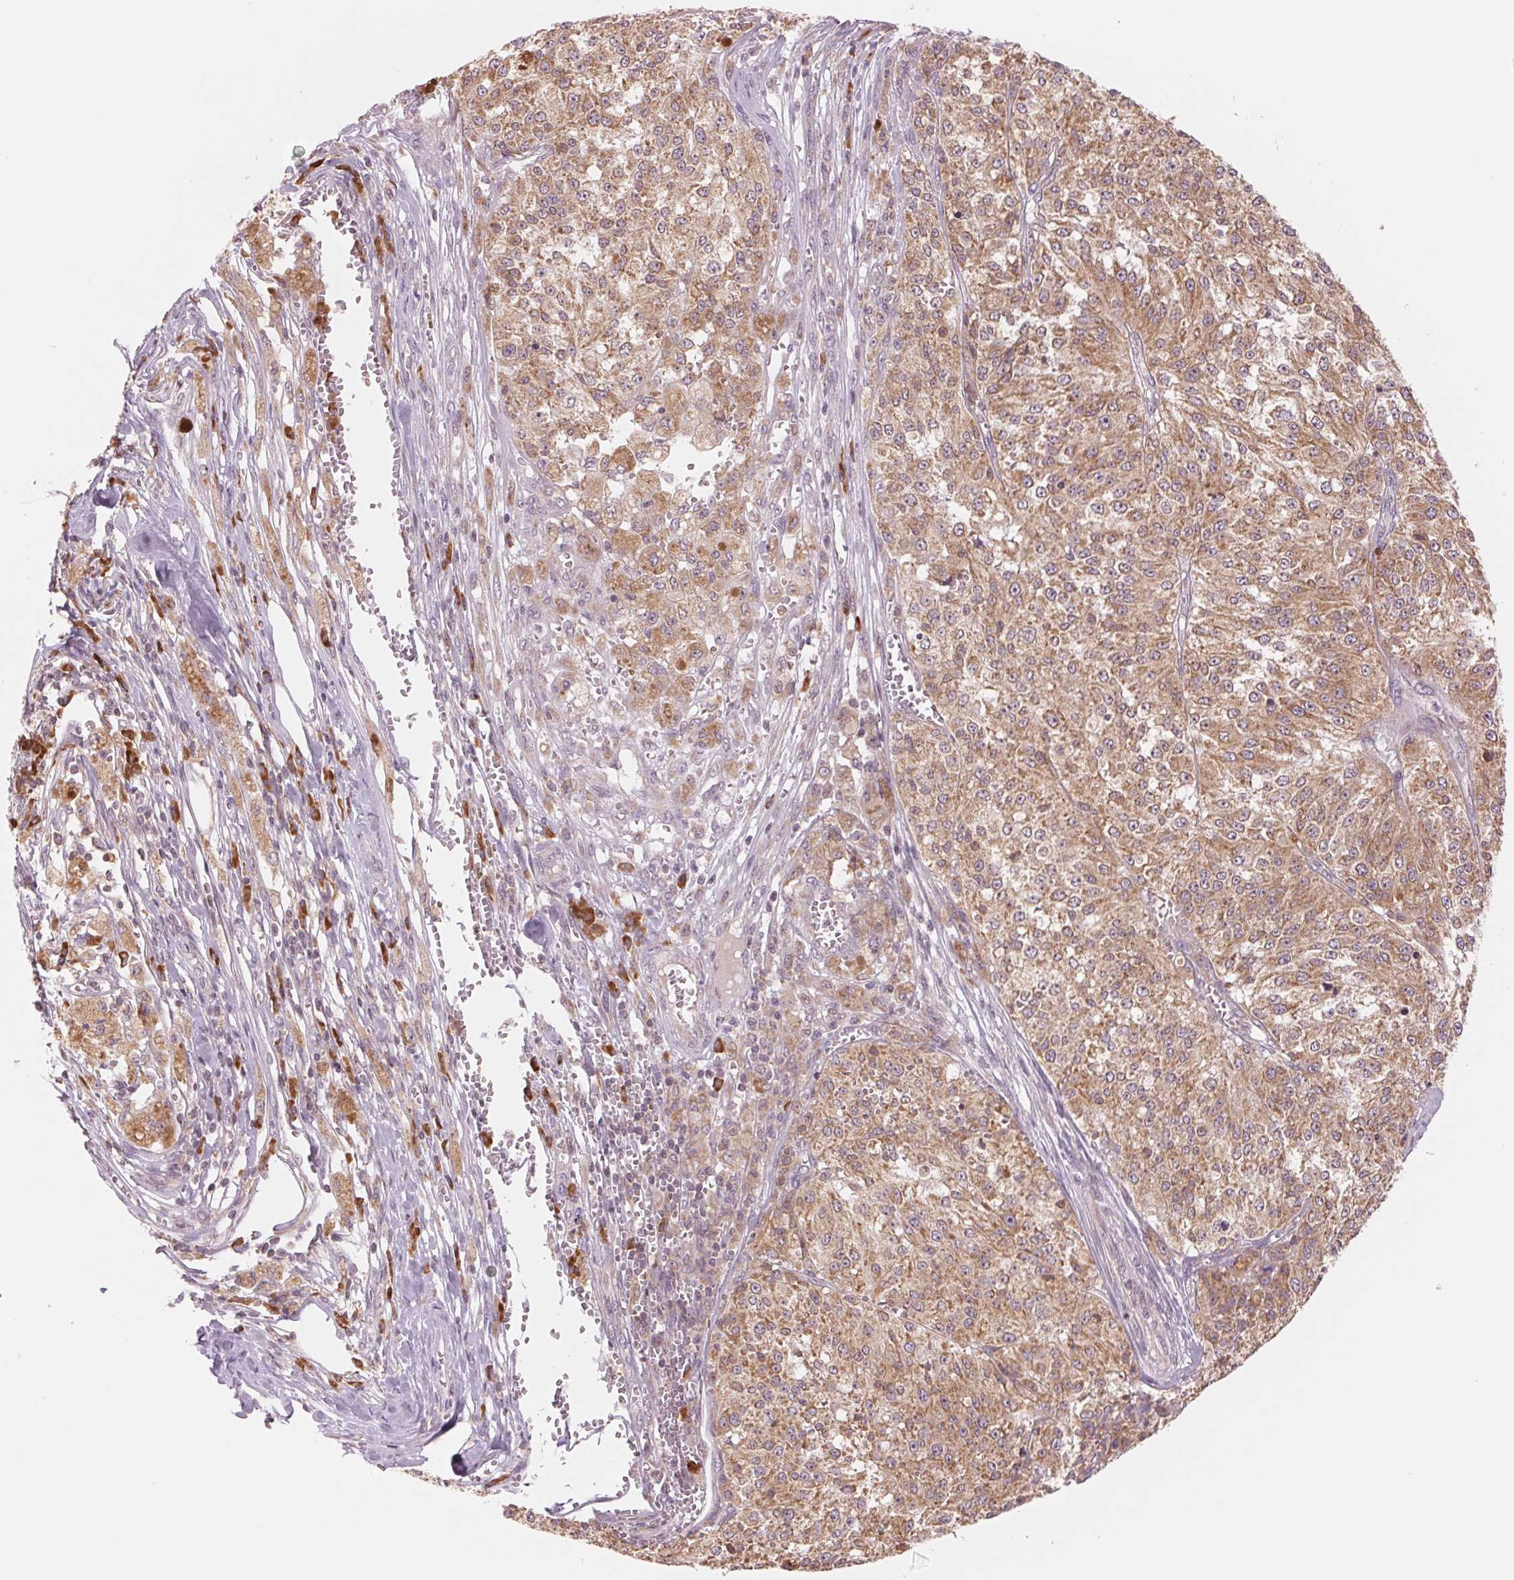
{"staining": {"intensity": "moderate", "quantity": ">75%", "location": "cytoplasmic/membranous"}, "tissue": "melanoma", "cell_type": "Tumor cells", "image_type": "cancer", "snomed": [{"axis": "morphology", "description": "Malignant melanoma, Metastatic site"}, {"axis": "topography", "description": "Lymph node"}], "caption": "This photomicrograph exhibits immunohistochemistry (IHC) staining of human malignant melanoma (metastatic site), with medium moderate cytoplasmic/membranous expression in approximately >75% of tumor cells.", "gene": "TECR", "patient": {"sex": "female", "age": 64}}